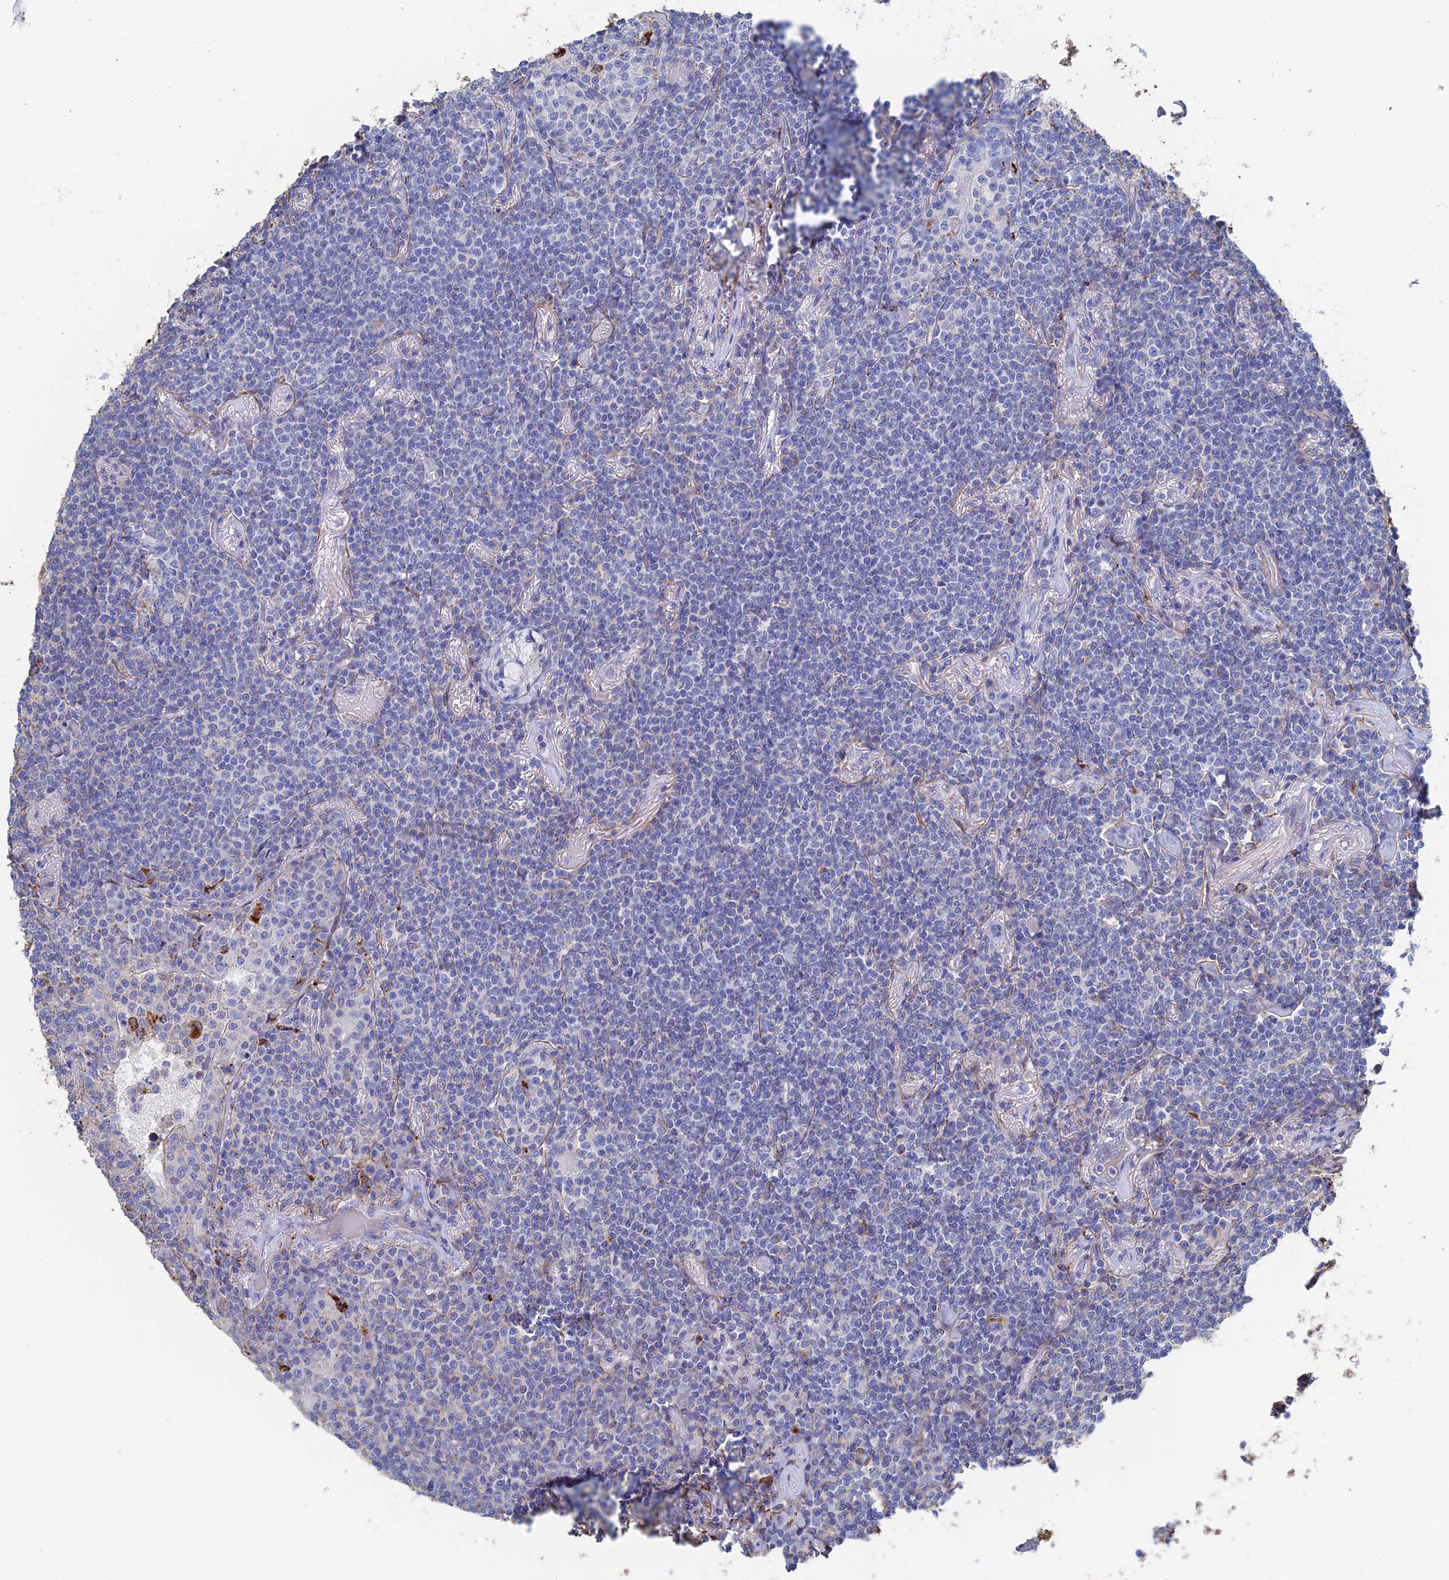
{"staining": {"intensity": "negative", "quantity": "none", "location": "none"}, "tissue": "lymphoma", "cell_type": "Tumor cells", "image_type": "cancer", "snomed": [{"axis": "morphology", "description": "Malignant lymphoma, non-Hodgkin's type, Low grade"}, {"axis": "topography", "description": "Lung"}], "caption": "The micrograph reveals no significant positivity in tumor cells of low-grade malignant lymphoma, non-Hodgkin's type. The staining is performed using DAB (3,3'-diaminobenzidine) brown chromogen with nuclei counter-stained in using hematoxylin.", "gene": "STRA6", "patient": {"sex": "female", "age": 71}}